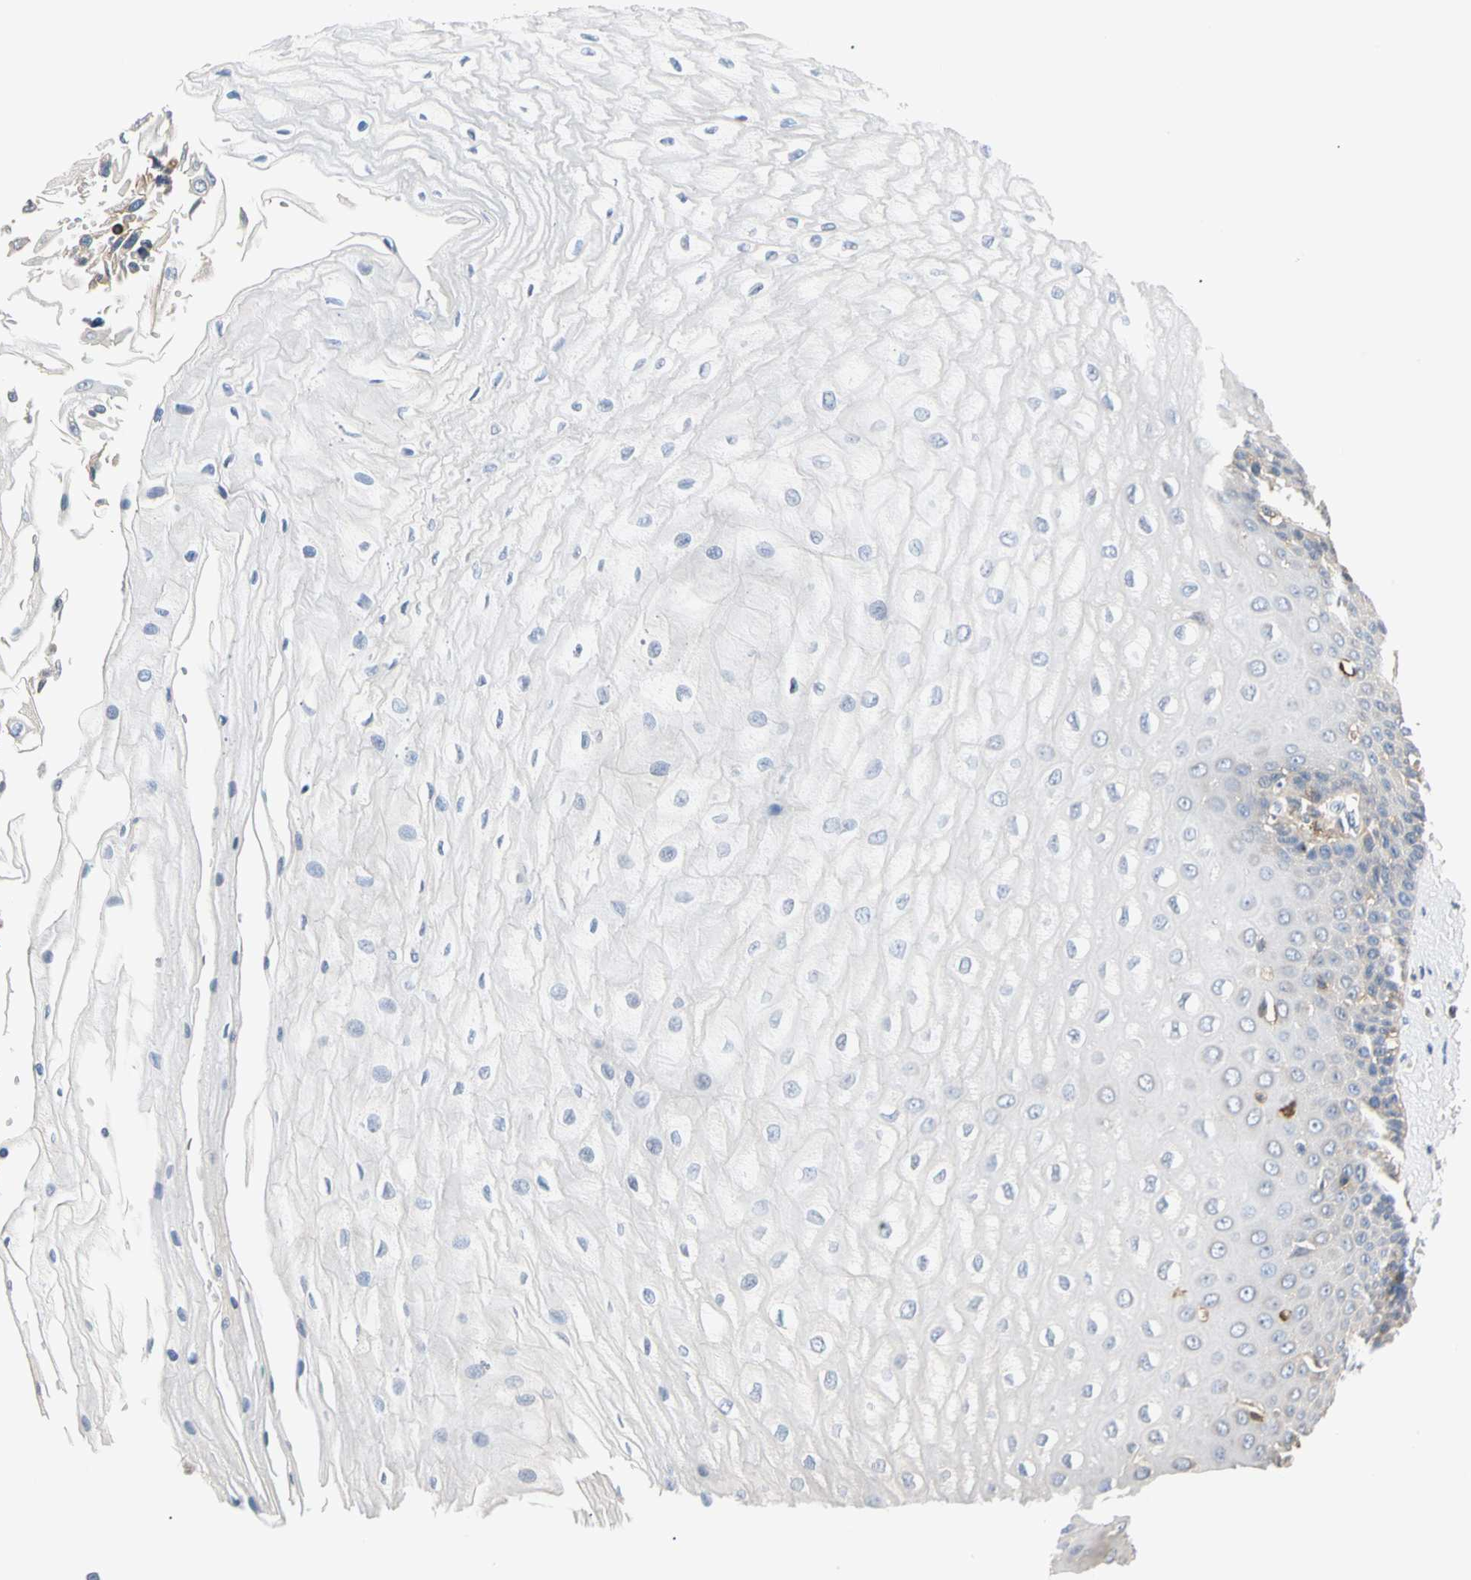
{"staining": {"intensity": "weak", "quantity": "<25%", "location": "cytoplasmic/membranous"}, "tissue": "esophagus", "cell_type": "Squamous epithelial cells", "image_type": "normal", "snomed": [{"axis": "morphology", "description": "Normal tissue, NOS"}, {"axis": "topography", "description": "Esophagus"}], "caption": "Protein analysis of normal esophagus demonstrates no significant expression in squamous epithelial cells. (Brightfield microscopy of DAB immunohistochemistry (IHC) at high magnification).", "gene": "TNFRSF18", "patient": {"sex": "male", "age": 65}}